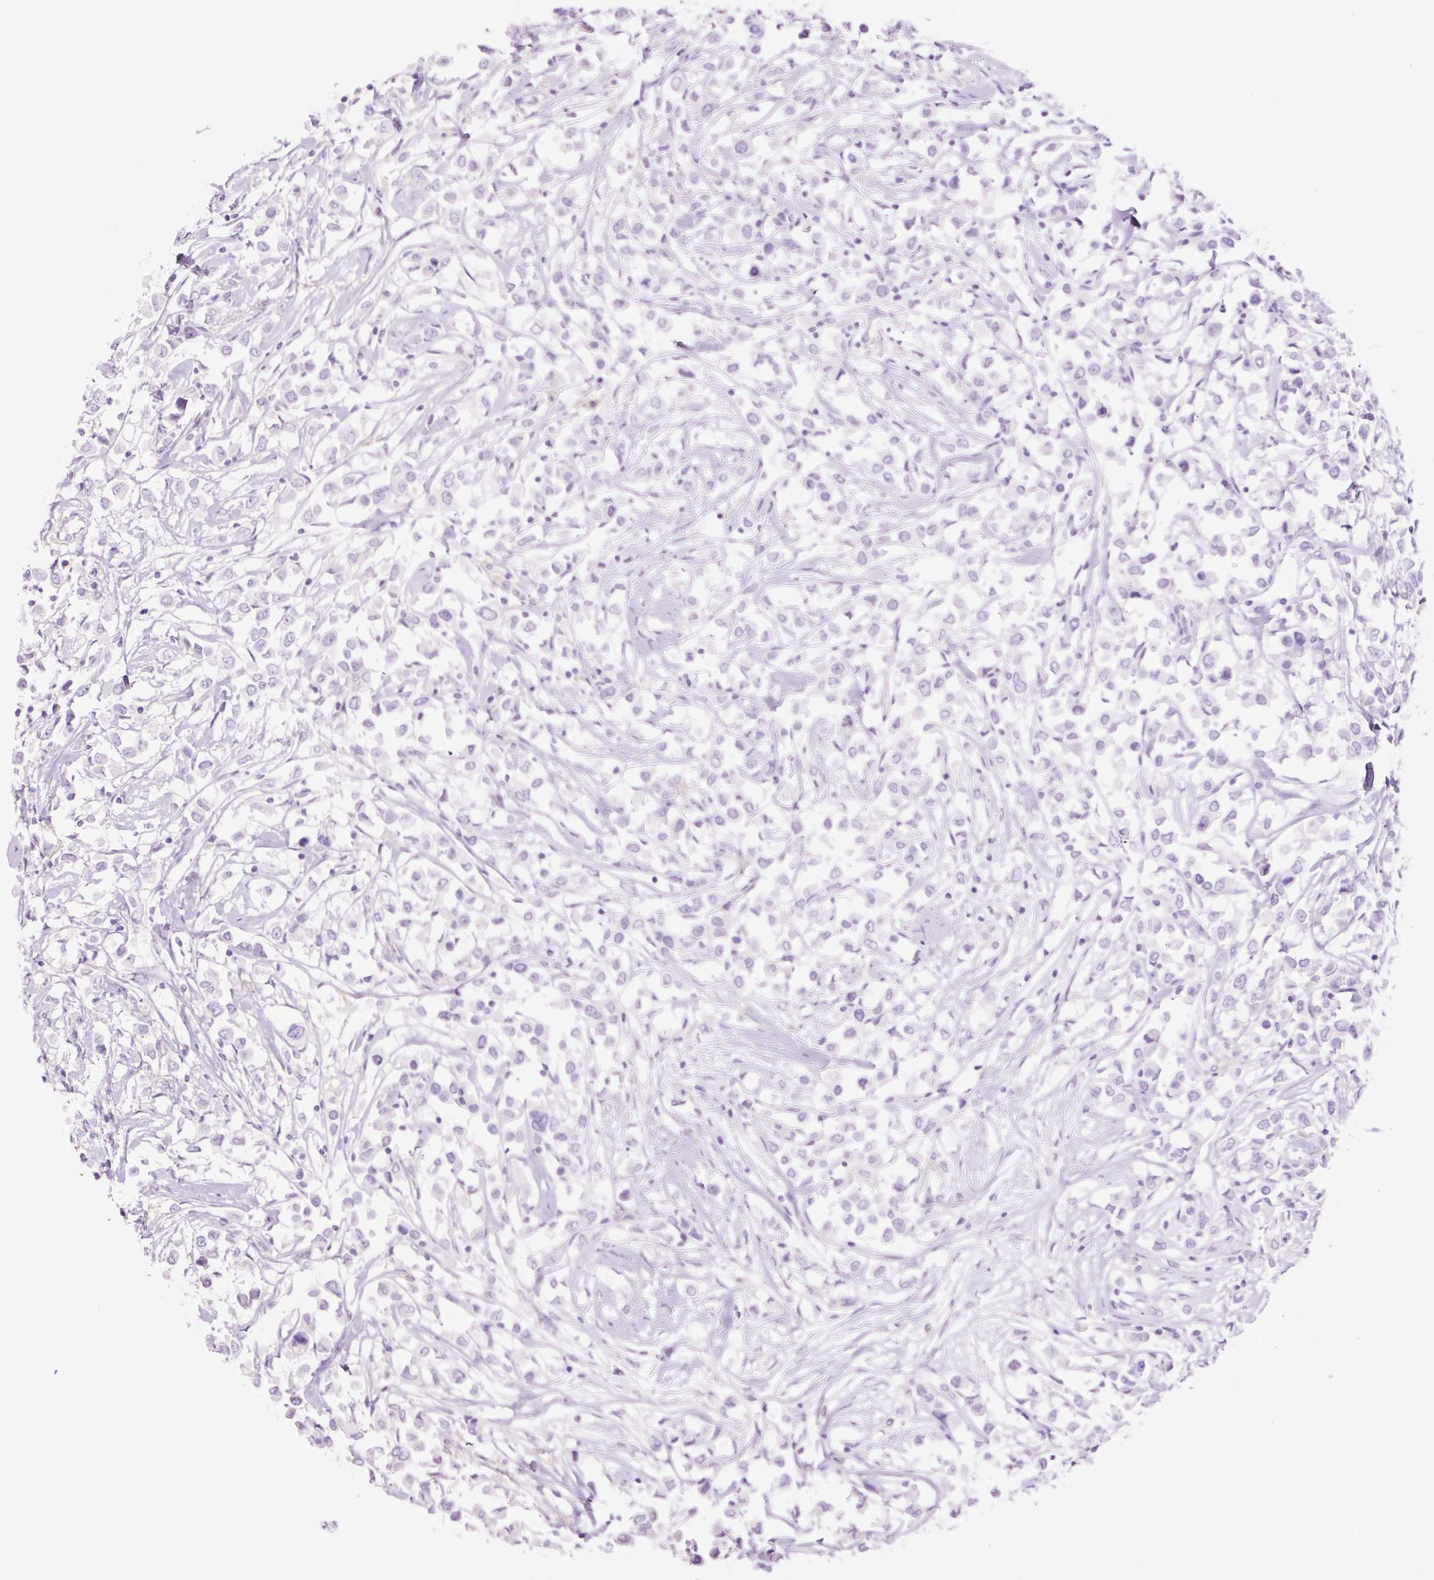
{"staining": {"intensity": "negative", "quantity": "none", "location": "none"}, "tissue": "breast cancer", "cell_type": "Tumor cells", "image_type": "cancer", "snomed": [{"axis": "morphology", "description": "Duct carcinoma"}, {"axis": "topography", "description": "Breast"}], "caption": "The photomicrograph shows no staining of tumor cells in breast cancer.", "gene": "GRID2", "patient": {"sex": "female", "age": 61}}